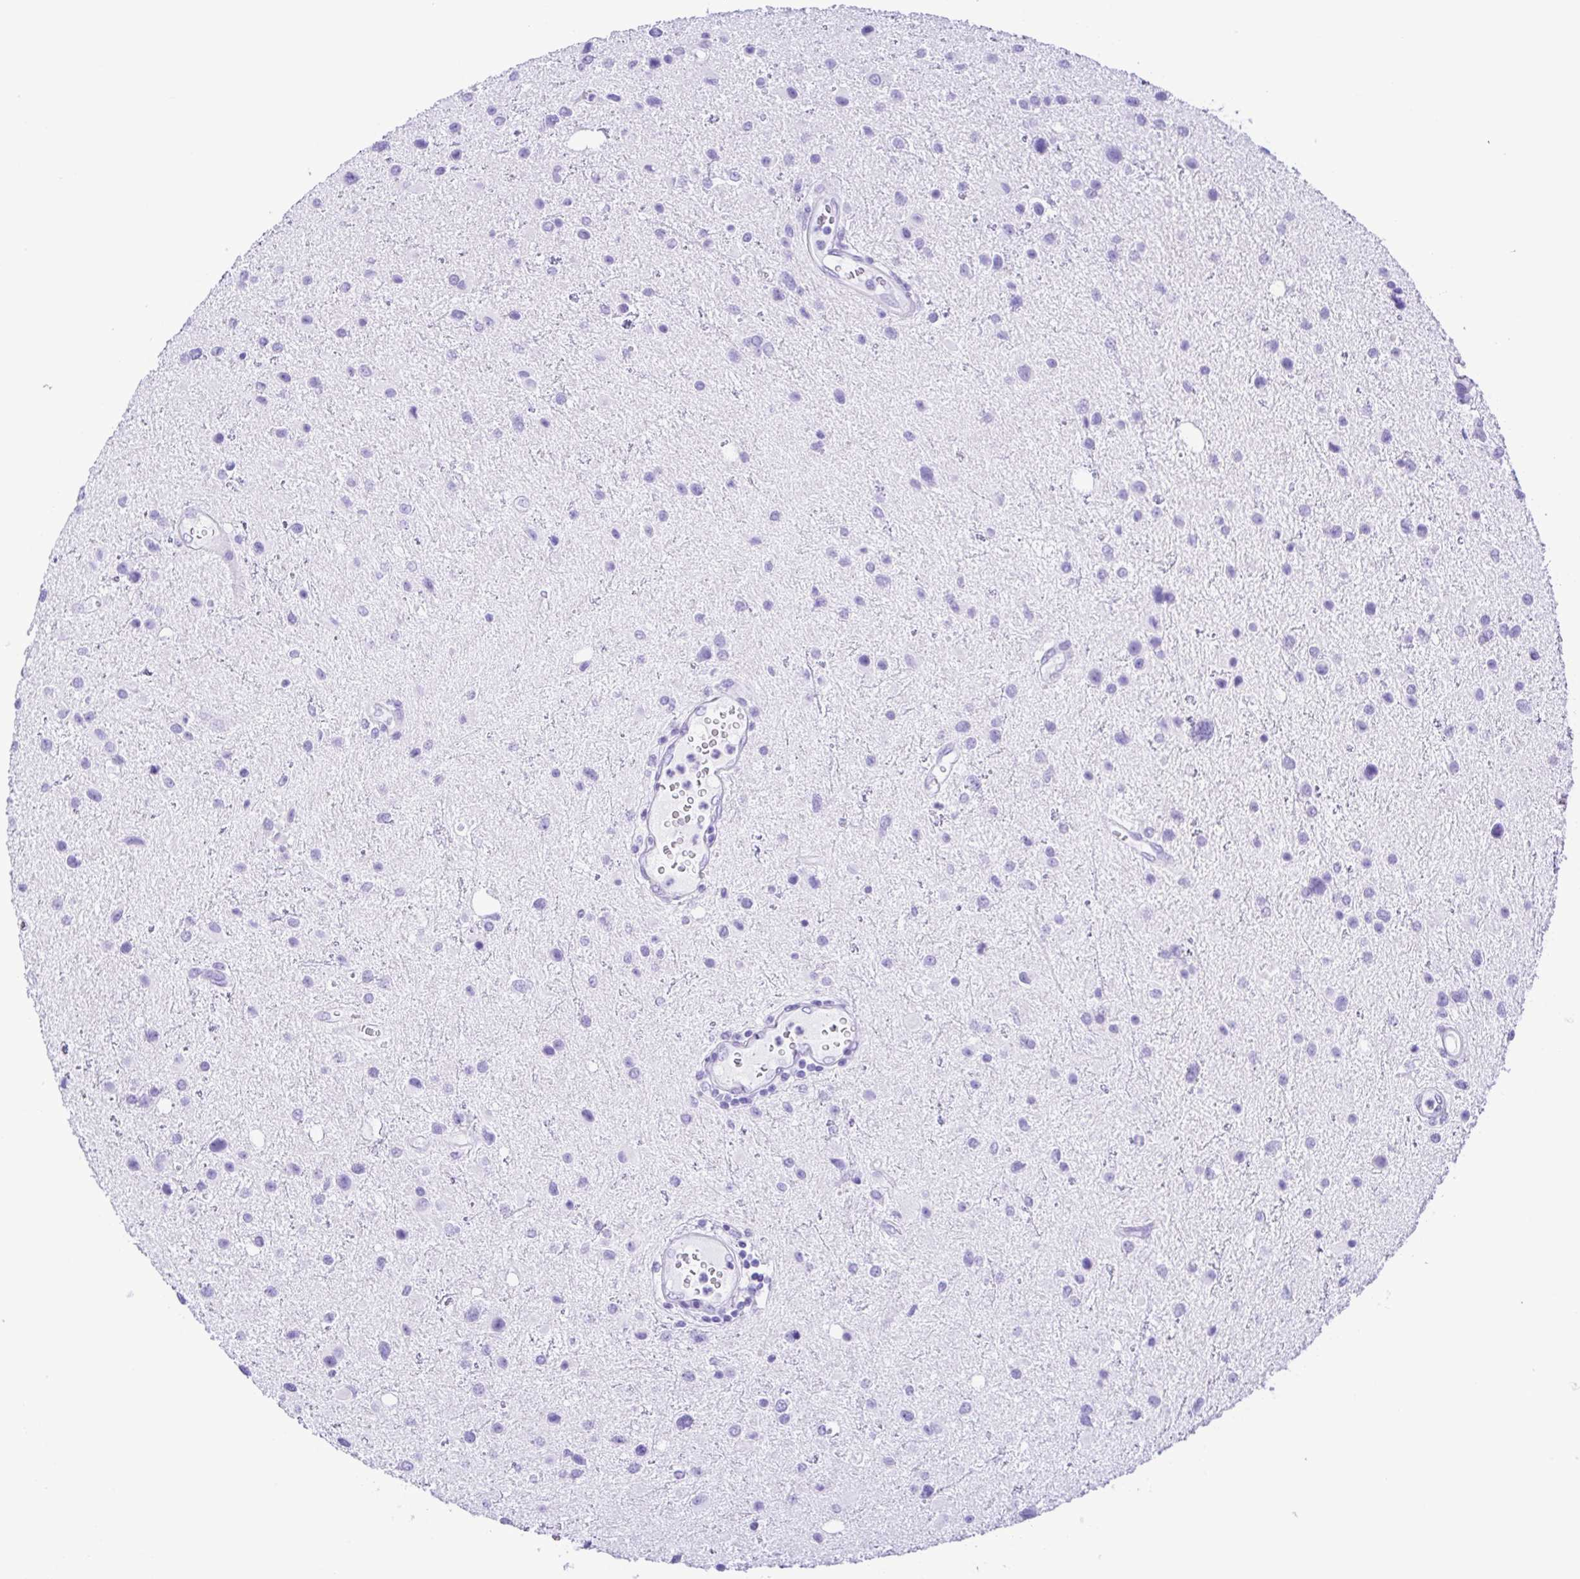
{"staining": {"intensity": "negative", "quantity": "none", "location": "none"}, "tissue": "glioma", "cell_type": "Tumor cells", "image_type": "cancer", "snomed": [{"axis": "morphology", "description": "Glioma, malignant, Low grade"}, {"axis": "topography", "description": "Brain"}], "caption": "Tumor cells show no significant expression in glioma. Brightfield microscopy of immunohistochemistry stained with DAB (brown) and hematoxylin (blue), captured at high magnification.", "gene": "ERP27", "patient": {"sex": "female", "age": 32}}